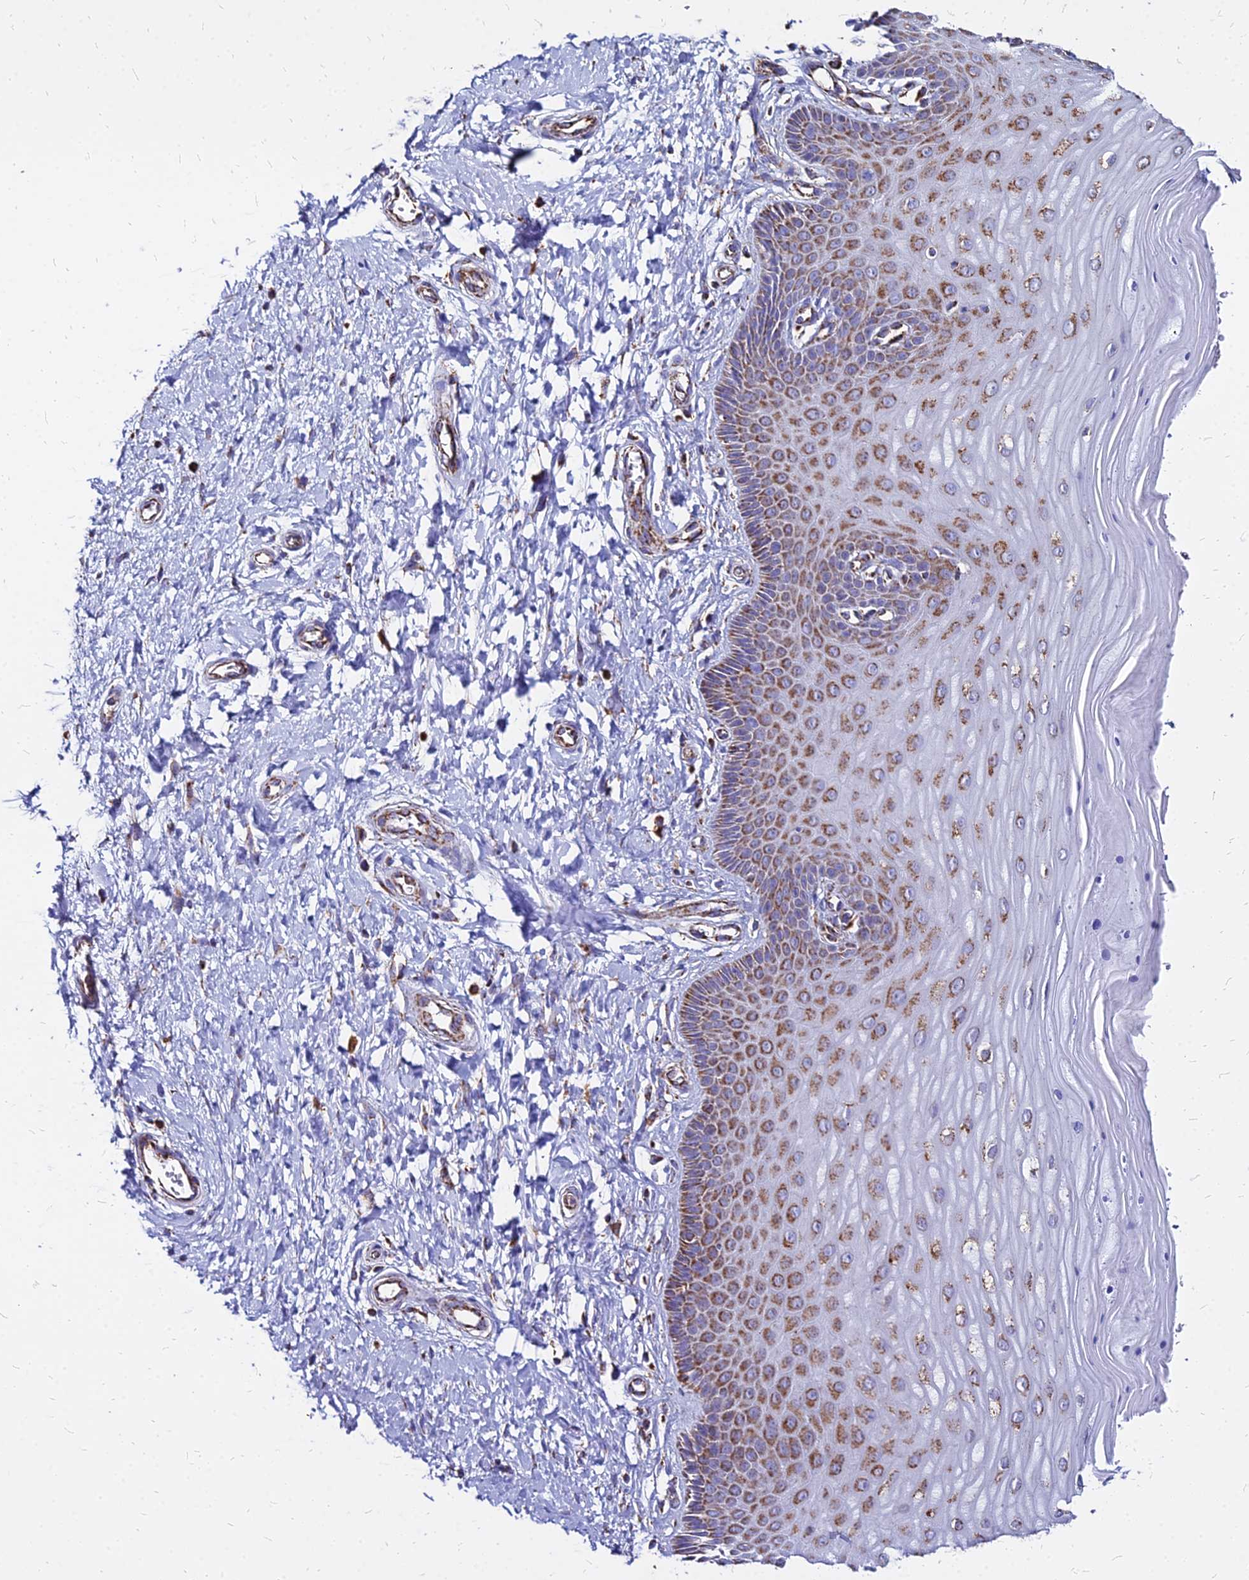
{"staining": {"intensity": "weak", "quantity": ">75%", "location": "cytoplasmic/membranous"}, "tissue": "cervix", "cell_type": "Glandular cells", "image_type": "normal", "snomed": [{"axis": "morphology", "description": "Normal tissue, NOS"}, {"axis": "topography", "description": "Cervix"}], "caption": "Immunohistochemistry staining of benign cervix, which displays low levels of weak cytoplasmic/membranous expression in about >75% of glandular cells indicating weak cytoplasmic/membranous protein expression. The staining was performed using DAB (brown) for protein detection and nuclei were counterstained in hematoxylin (blue).", "gene": "DLD", "patient": {"sex": "female", "age": 55}}